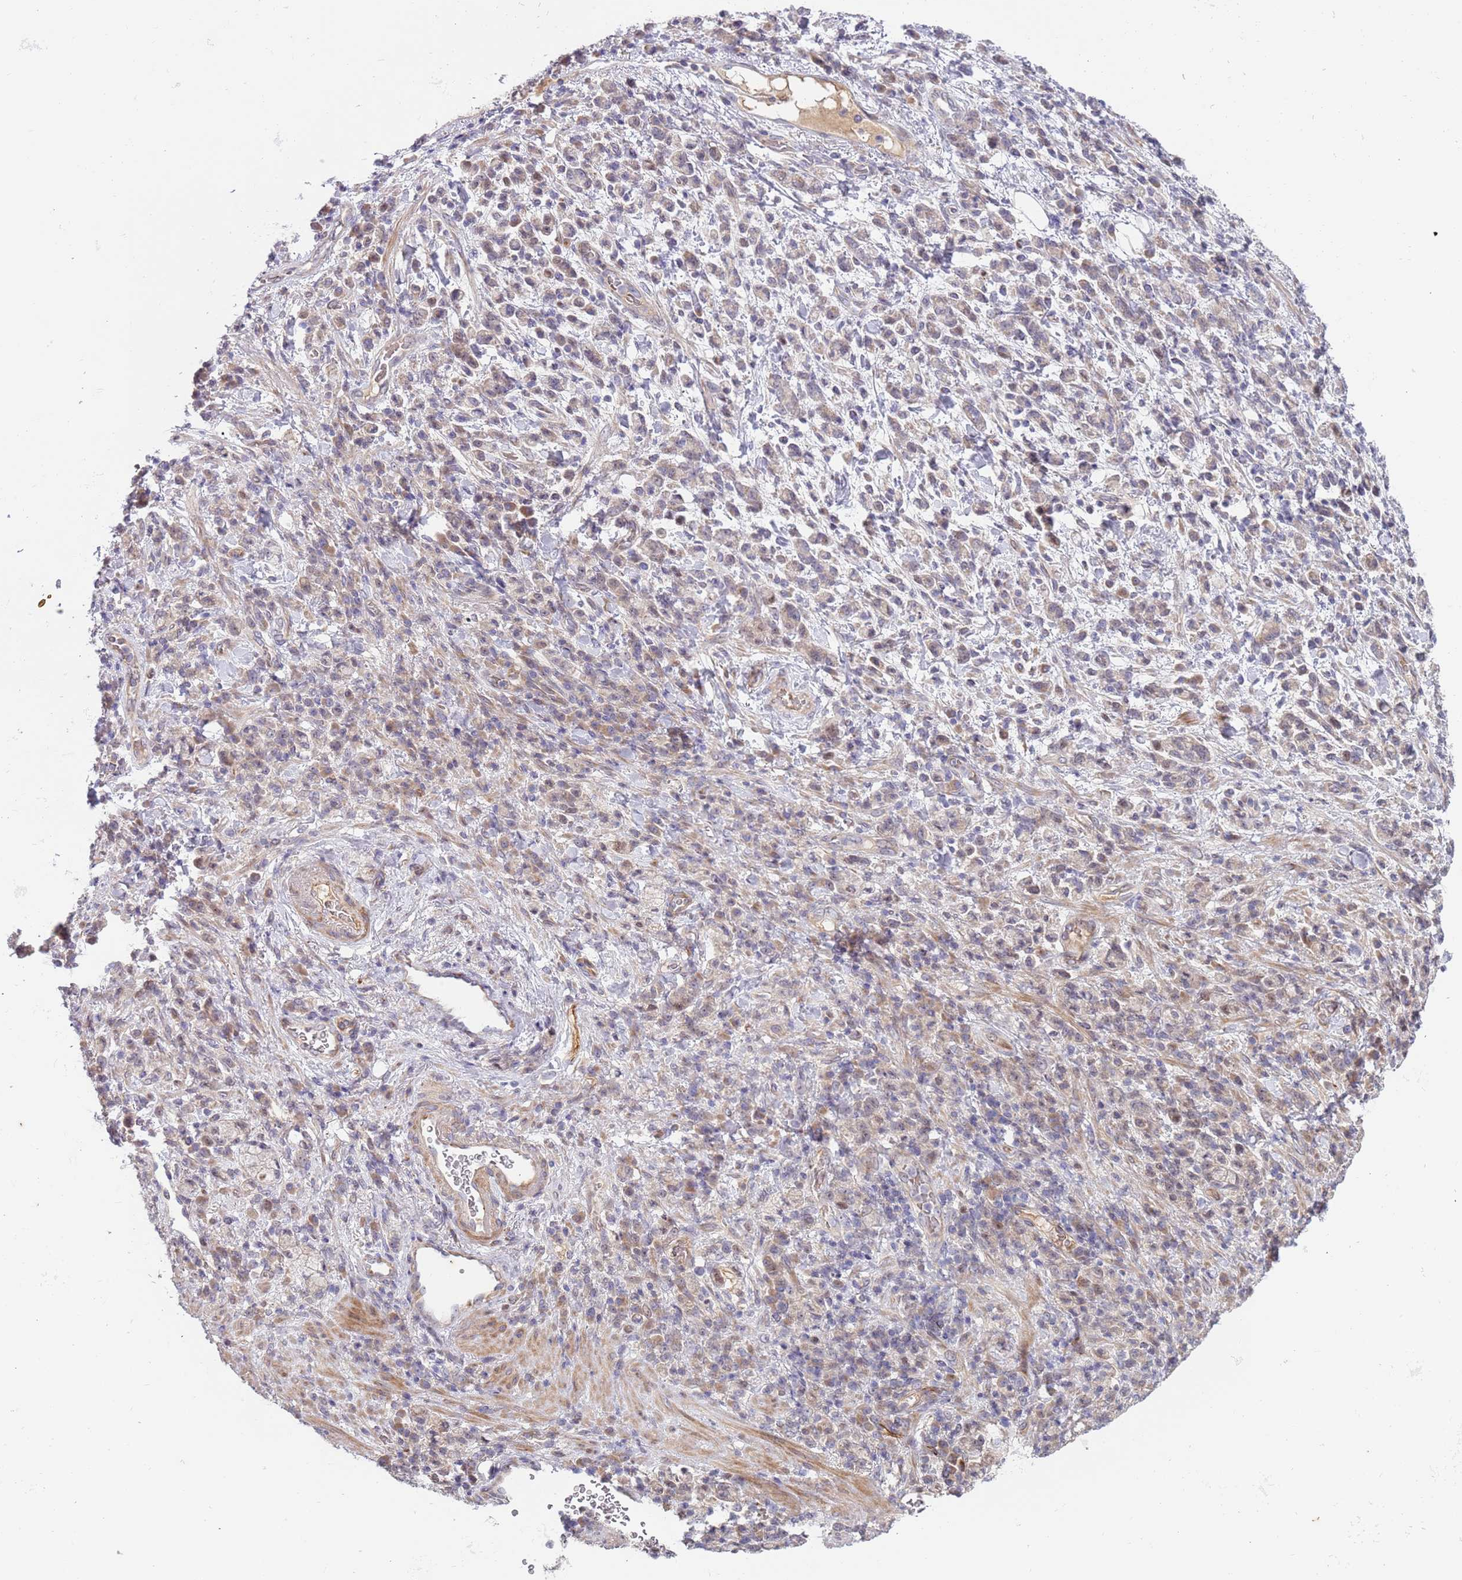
{"staining": {"intensity": "weak", "quantity": "25%-75%", "location": "cytoplasmic/membranous"}, "tissue": "stomach cancer", "cell_type": "Tumor cells", "image_type": "cancer", "snomed": [{"axis": "morphology", "description": "Adenocarcinoma, NOS"}, {"axis": "topography", "description": "Stomach"}], "caption": "The micrograph displays a brown stain indicating the presence of a protein in the cytoplasmic/membranous of tumor cells in stomach adenocarcinoma. Immunohistochemistry (ihc) stains the protein of interest in brown and the nuclei are stained blue.", "gene": "TRAPPC6B", "patient": {"sex": "male", "age": 76}}